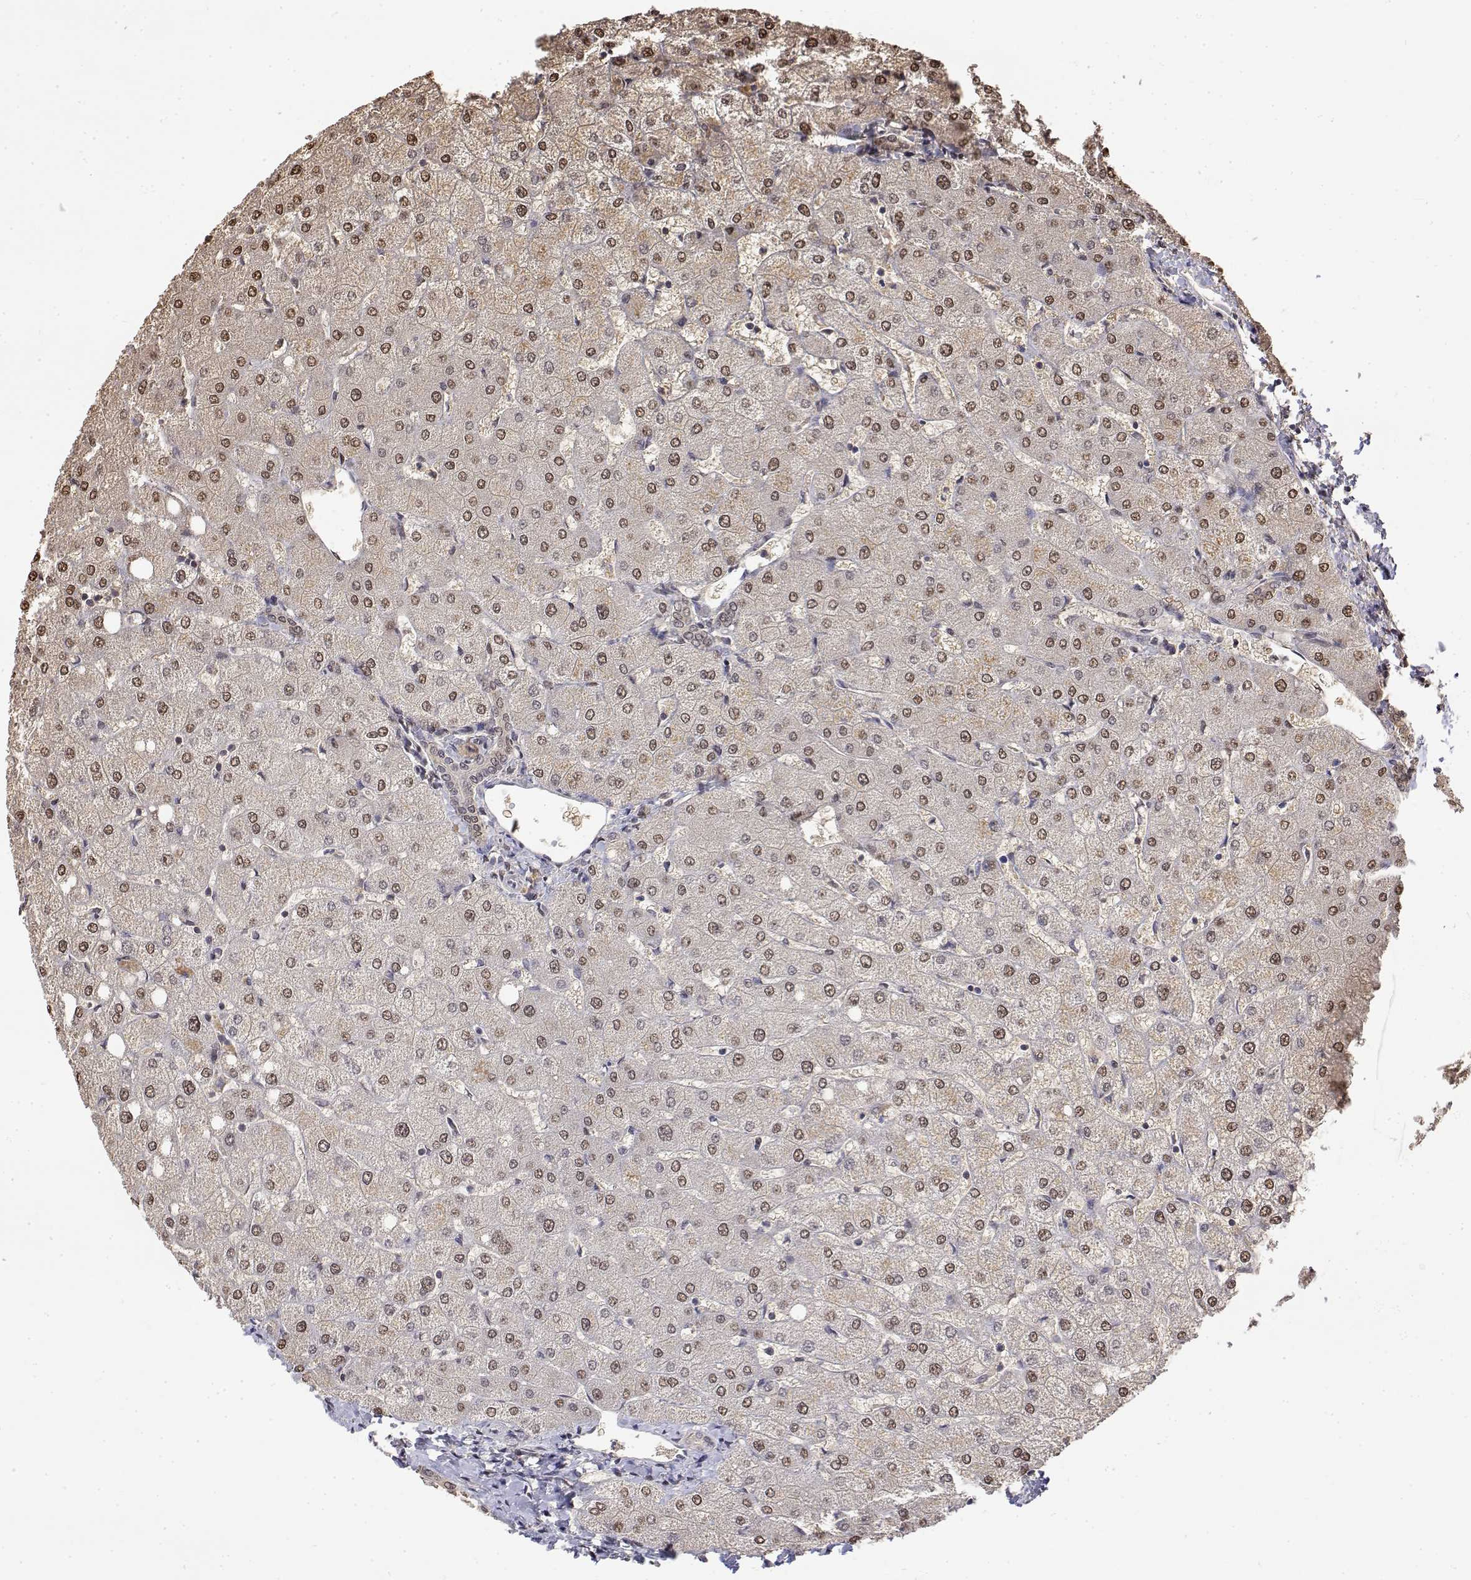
{"staining": {"intensity": "weak", "quantity": "25%-75%", "location": "nuclear"}, "tissue": "liver", "cell_type": "Cholangiocytes", "image_type": "normal", "snomed": [{"axis": "morphology", "description": "Normal tissue, NOS"}, {"axis": "topography", "description": "Liver"}], "caption": "Immunohistochemistry (IHC) photomicrograph of unremarkable liver: liver stained using immunohistochemistry (IHC) reveals low levels of weak protein expression localized specifically in the nuclear of cholangiocytes, appearing as a nuclear brown color.", "gene": "TPI1", "patient": {"sex": "female", "age": 54}}